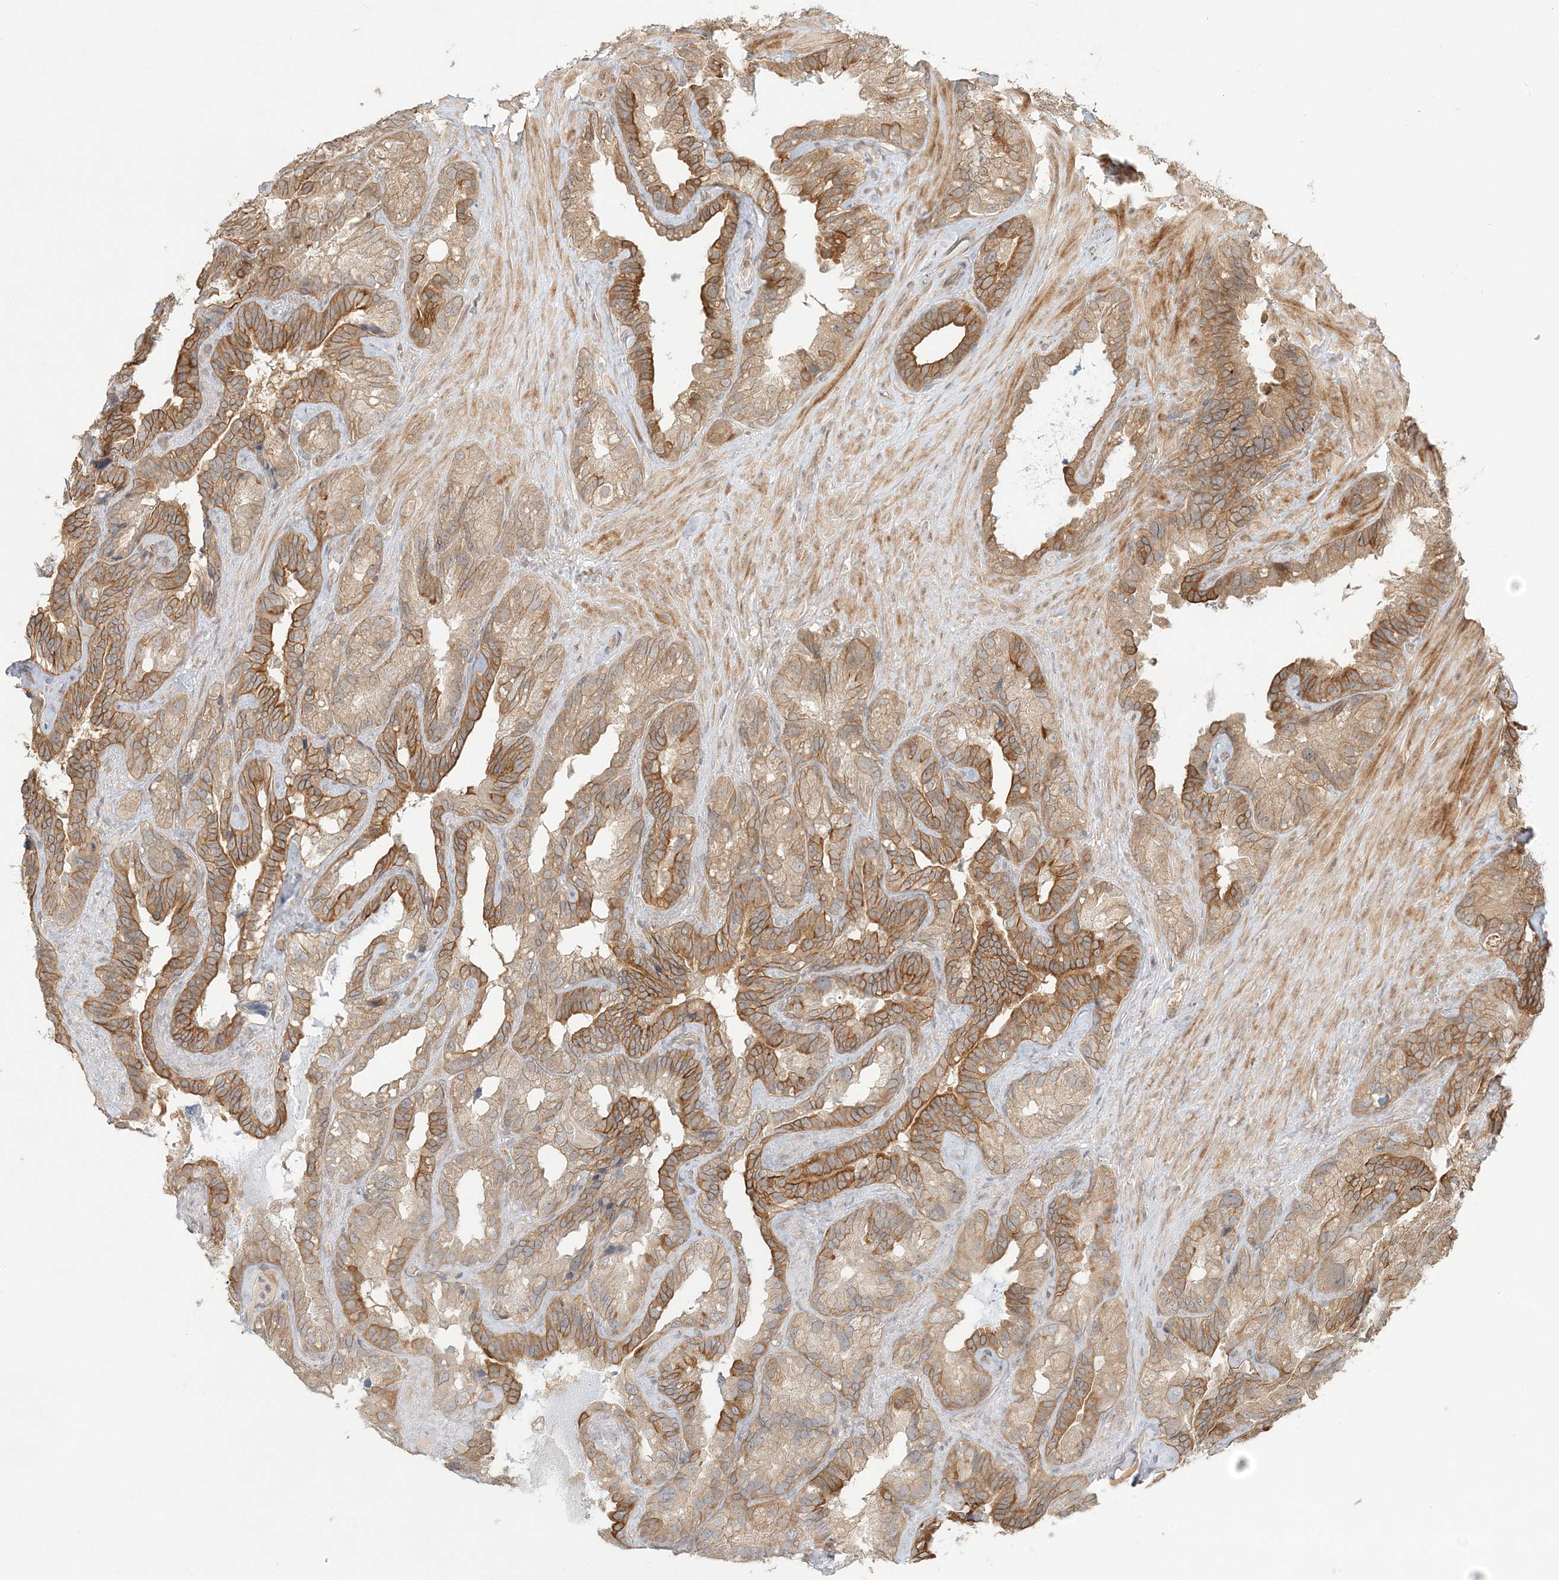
{"staining": {"intensity": "moderate", "quantity": ">75%", "location": "cytoplasmic/membranous"}, "tissue": "seminal vesicle", "cell_type": "Glandular cells", "image_type": "normal", "snomed": [{"axis": "morphology", "description": "Normal tissue, NOS"}, {"axis": "topography", "description": "Prostate"}, {"axis": "topography", "description": "Seminal veicle"}], "caption": "Protein expression analysis of benign human seminal vesicle reveals moderate cytoplasmic/membranous positivity in approximately >75% of glandular cells. The staining was performed using DAB (3,3'-diaminobenzidine), with brown indicating positive protein expression. Nuclei are stained blue with hematoxylin.", "gene": "KIAA0232", "patient": {"sex": "male", "age": 68}}